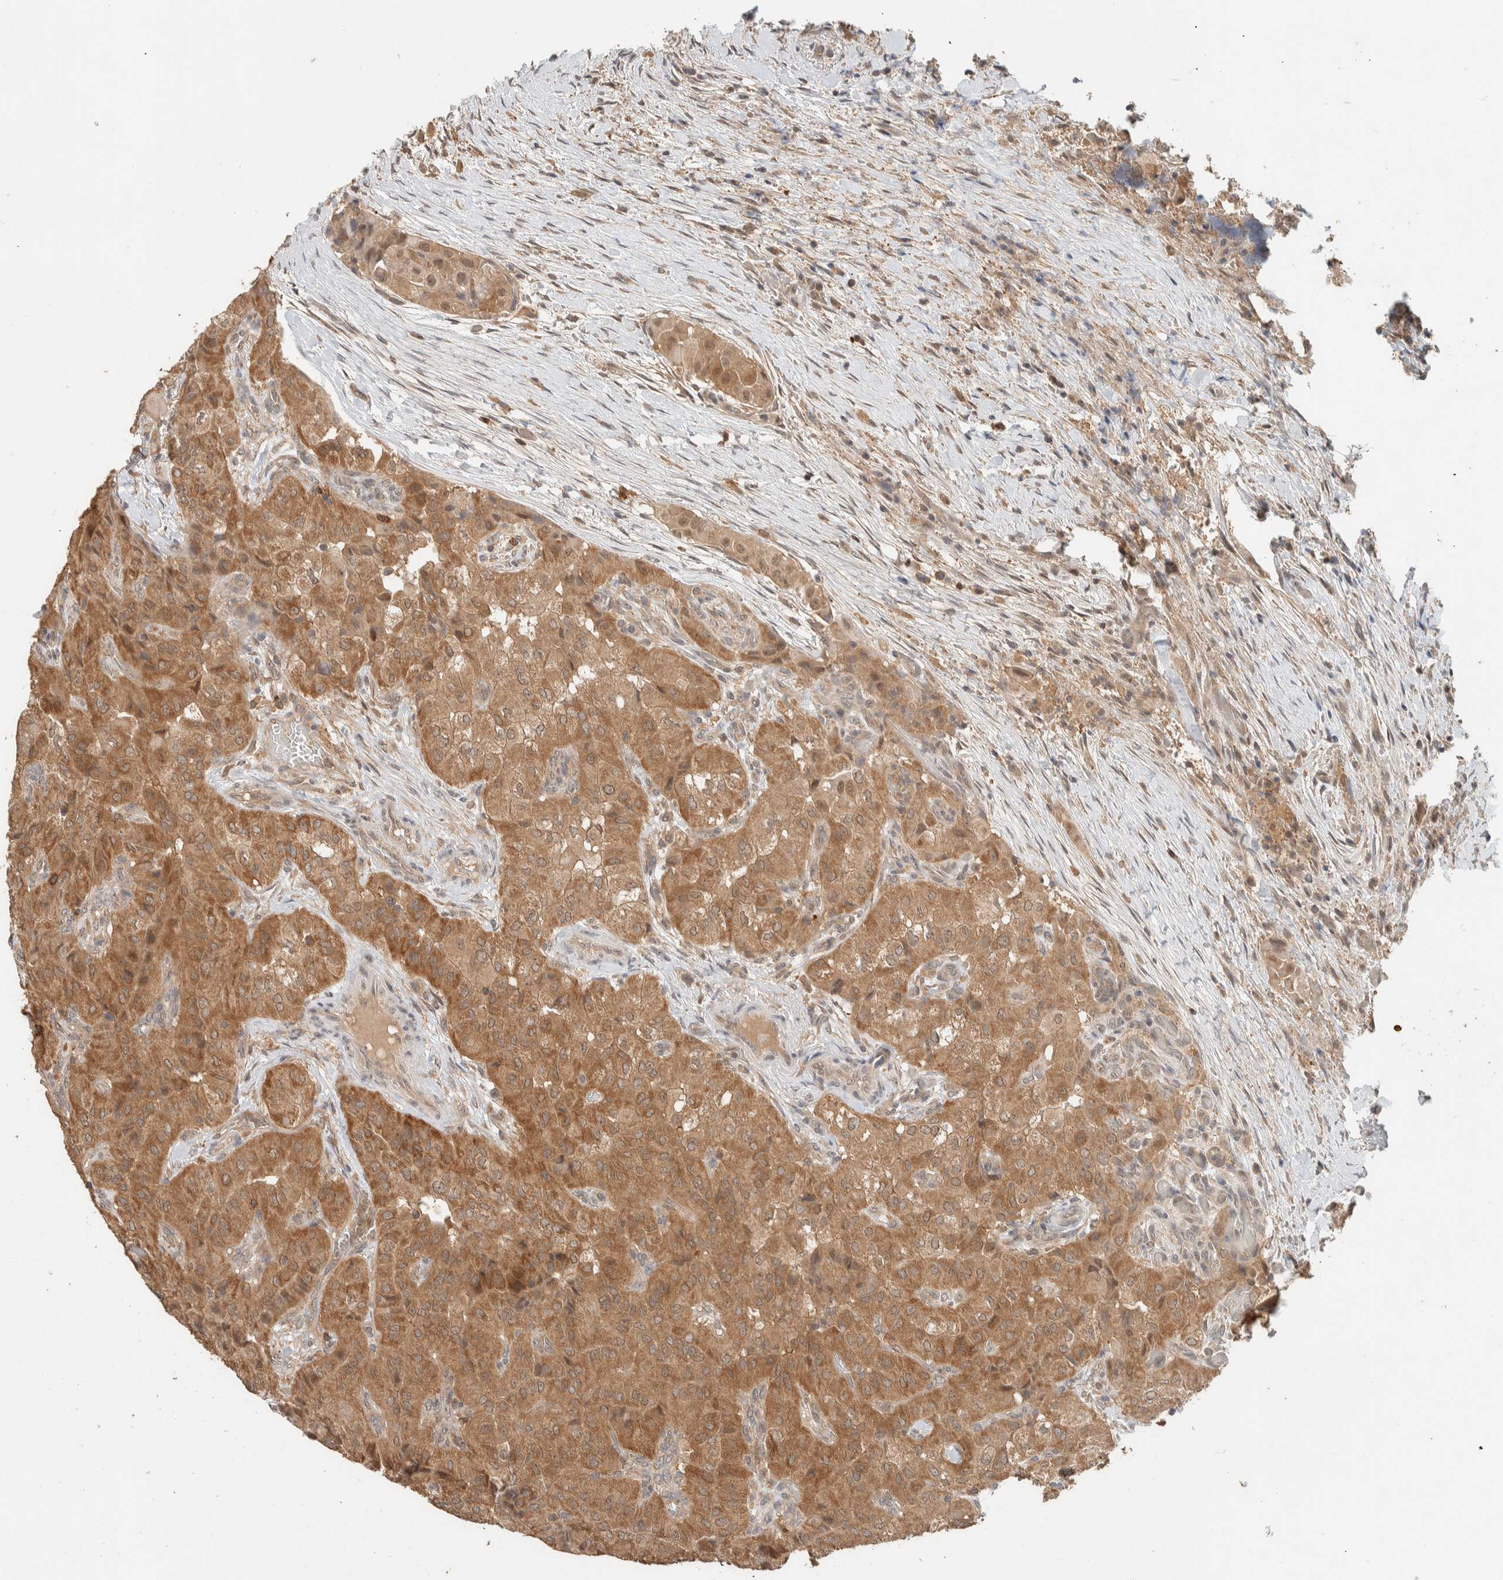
{"staining": {"intensity": "moderate", "quantity": ">75%", "location": "cytoplasmic/membranous,nuclear"}, "tissue": "thyroid cancer", "cell_type": "Tumor cells", "image_type": "cancer", "snomed": [{"axis": "morphology", "description": "Papillary adenocarcinoma, NOS"}, {"axis": "topography", "description": "Thyroid gland"}], "caption": "IHC micrograph of neoplastic tissue: papillary adenocarcinoma (thyroid) stained using immunohistochemistry (IHC) displays medium levels of moderate protein expression localized specifically in the cytoplasmic/membranous and nuclear of tumor cells, appearing as a cytoplasmic/membranous and nuclear brown color.", "gene": "ZNF567", "patient": {"sex": "female", "age": 59}}